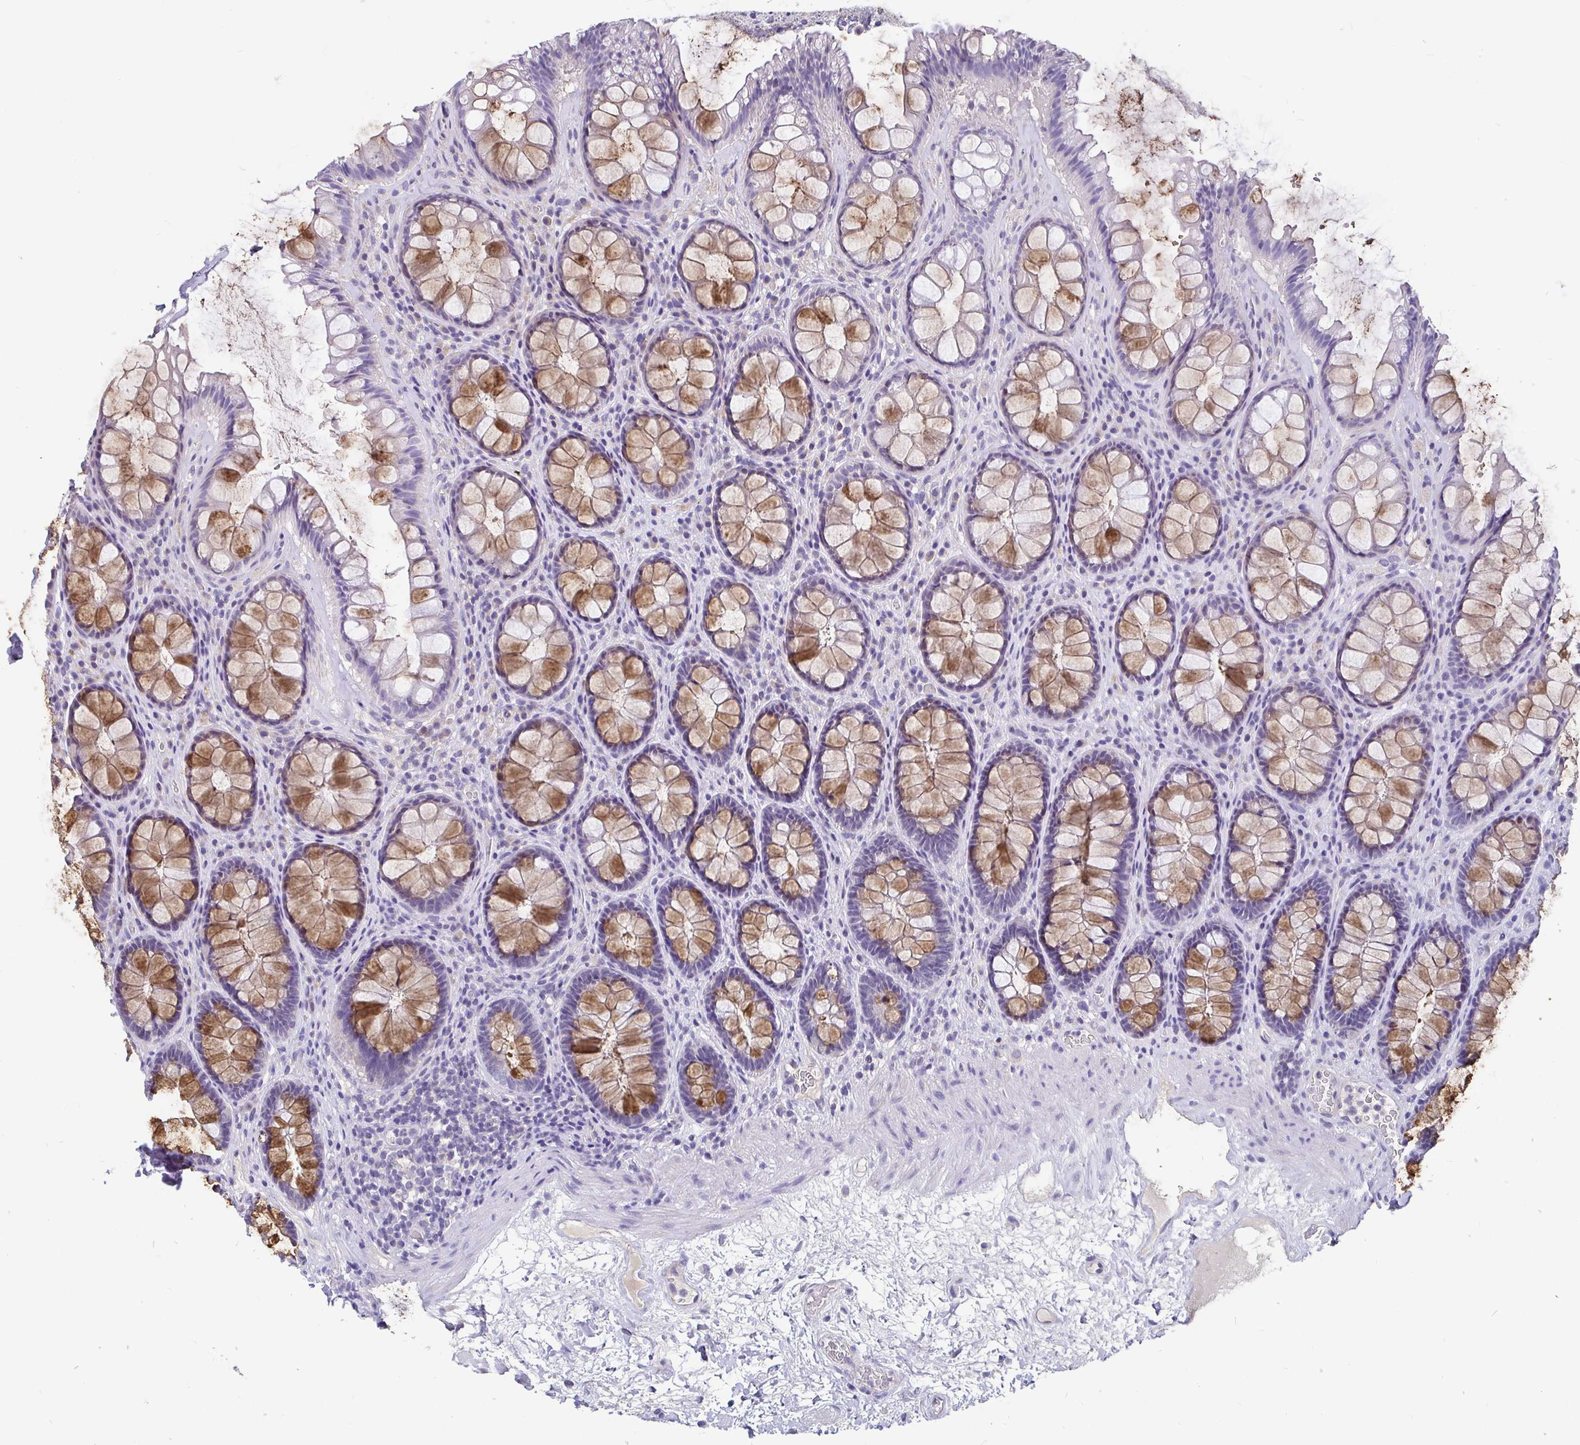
{"staining": {"intensity": "moderate", "quantity": ">75%", "location": "cytoplasmic/membranous"}, "tissue": "rectum", "cell_type": "Glandular cells", "image_type": "normal", "snomed": [{"axis": "morphology", "description": "Normal tissue, NOS"}, {"axis": "topography", "description": "Rectum"}], "caption": "Immunohistochemical staining of unremarkable human rectum demonstrates >75% levels of moderate cytoplasmic/membranous protein positivity in about >75% of glandular cells.", "gene": "ADAMTS6", "patient": {"sex": "male", "age": 72}}